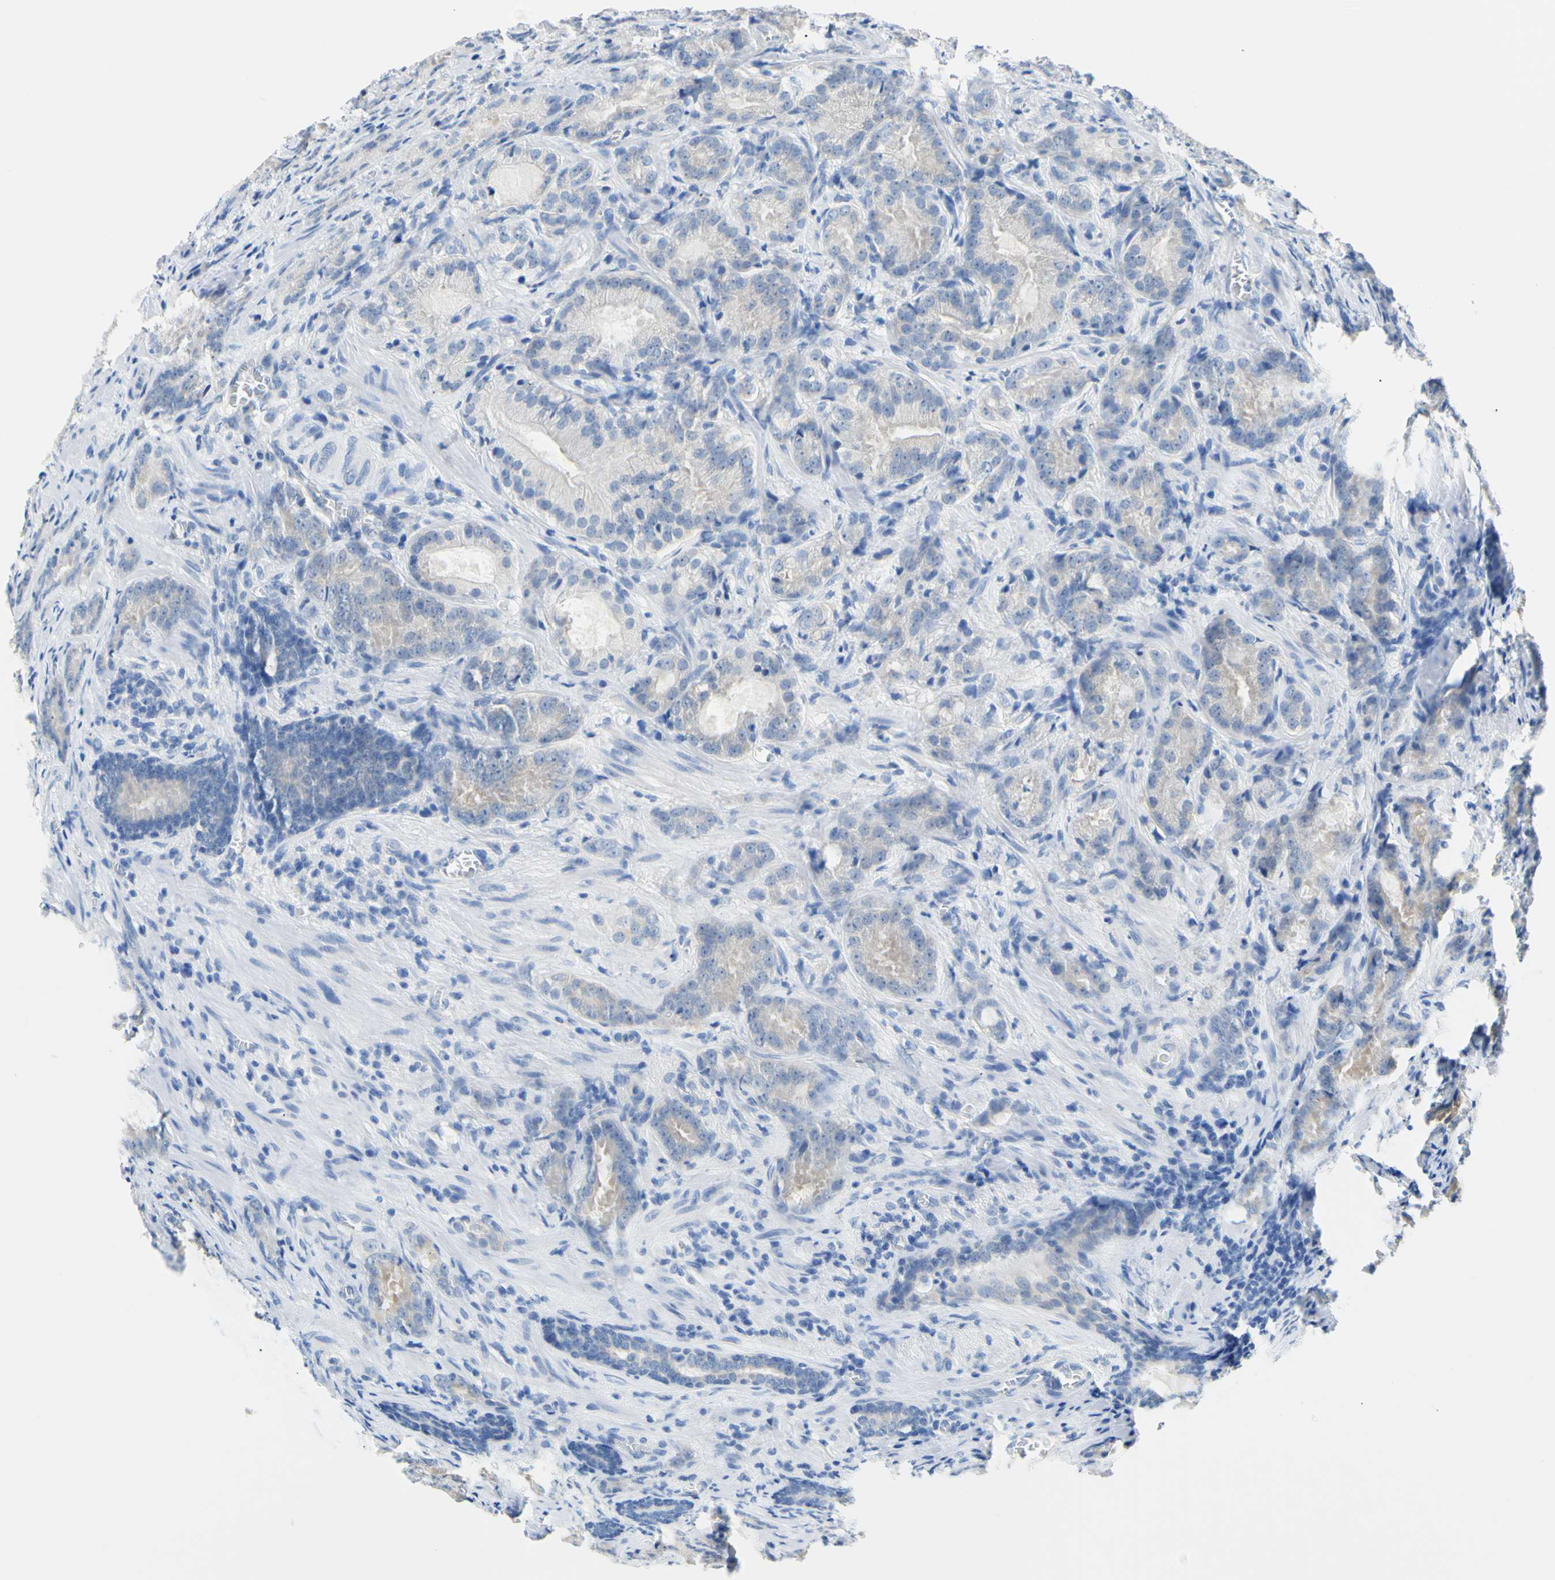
{"staining": {"intensity": "weak", "quantity": "<25%", "location": "cytoplasmic/membranous"}, "tissue": "prostate cancer", "cell_type": "Tumor cells", "image_type": "cancer", "snomed": [{"axis": "morphology", "description": "Adenocarcinoma, High grade"}, {"axis": "topography", "description": "Prostate"}], "caption": "IHC of human prostate adenocarcinoma (high-grade) shows no positivity in tumor cells.", "gene": "RARS1", "patient": {"sex": "male", "age": 64}}